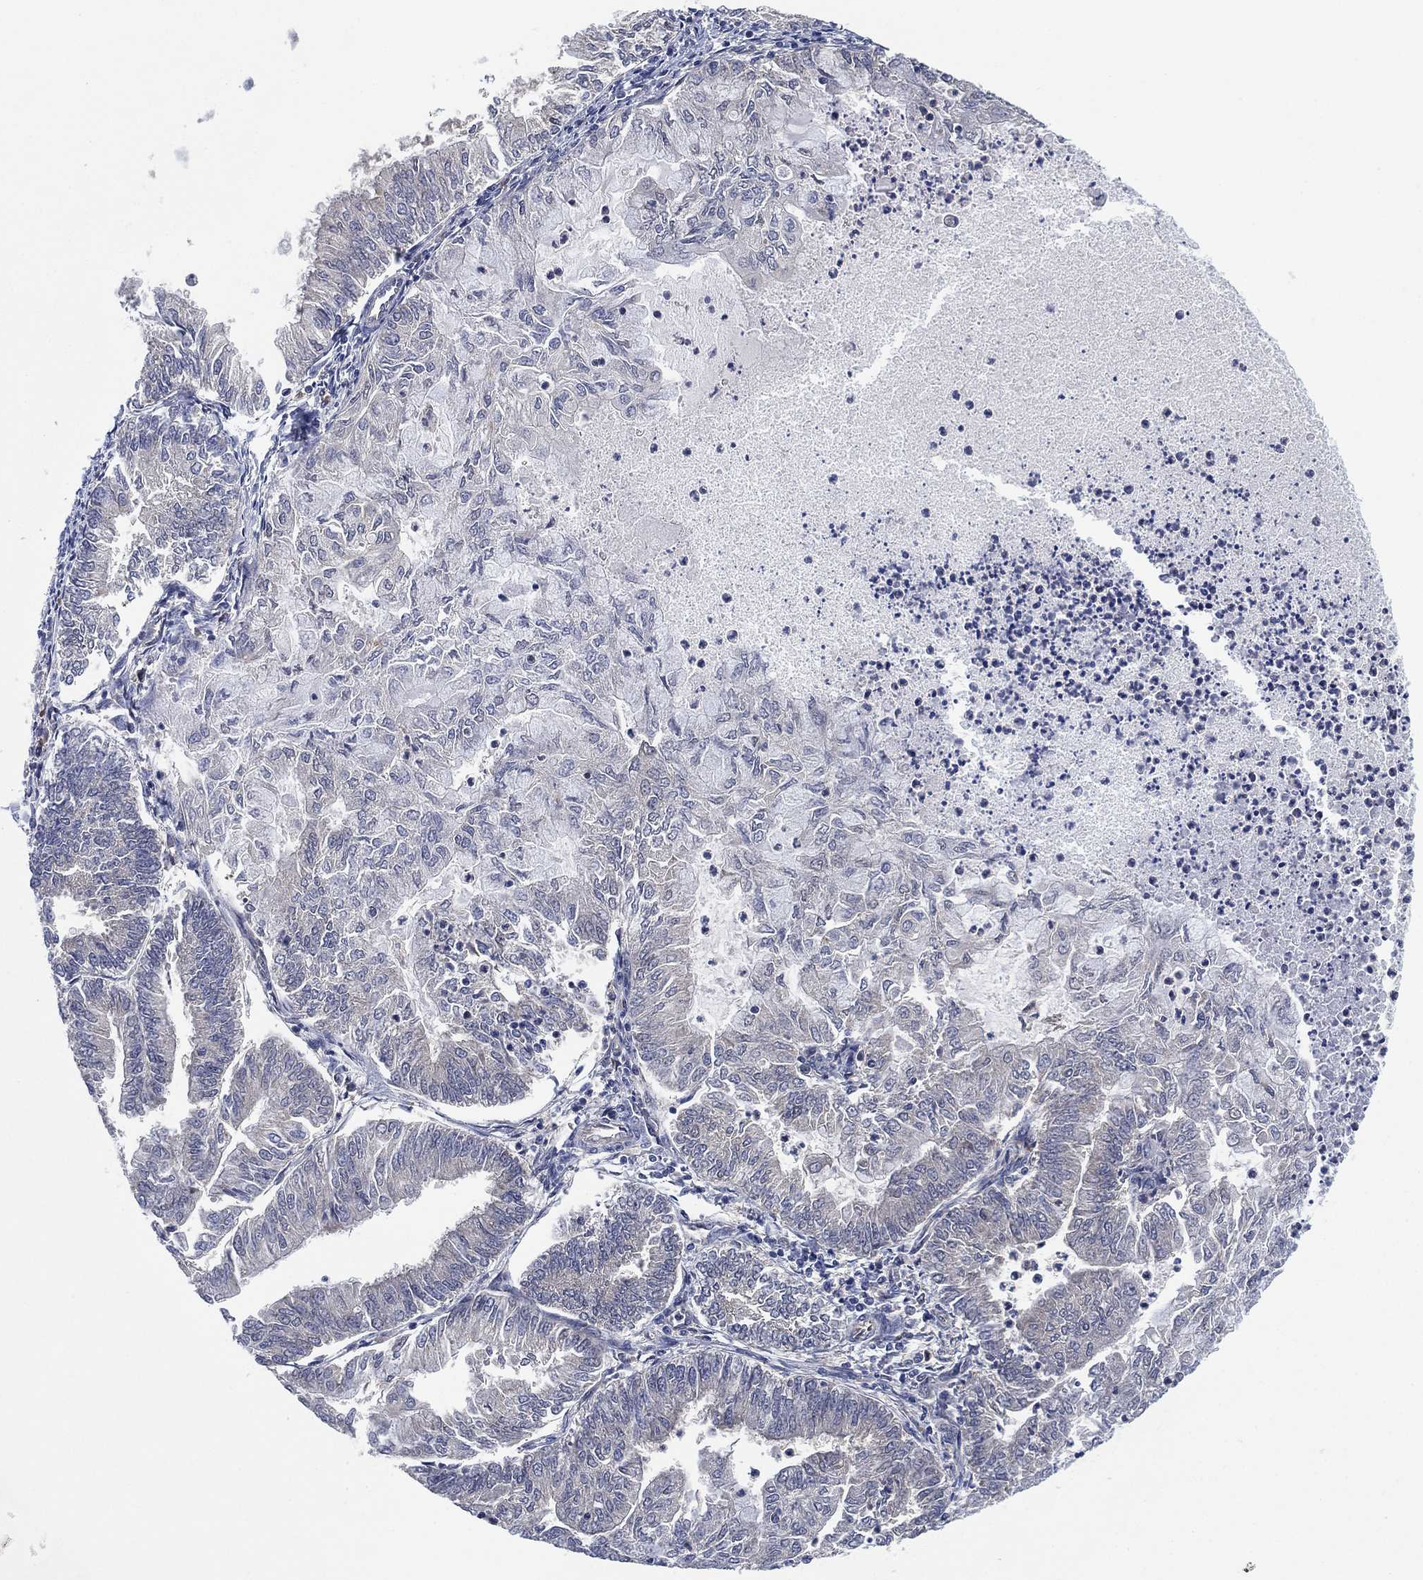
{"staining": {"intensity": "negative", "quantity": "none", "location": "none"}, "tissue": "endometrial cancer", "cell_type": "Tumor cells", "image_type": "cancer", "snomed": [{"axis": "morphology", "description": "Adenocarcinoma, NOS"}, {"axis": "topography", "description": "Endometrium"}], "caption": "An image of endometrial cancer (adenocarcinoma) stained for a protein reveals no brown staining in tumor cells.", "gene": "FES", "patient": {"sex": "female", "age": 59}}